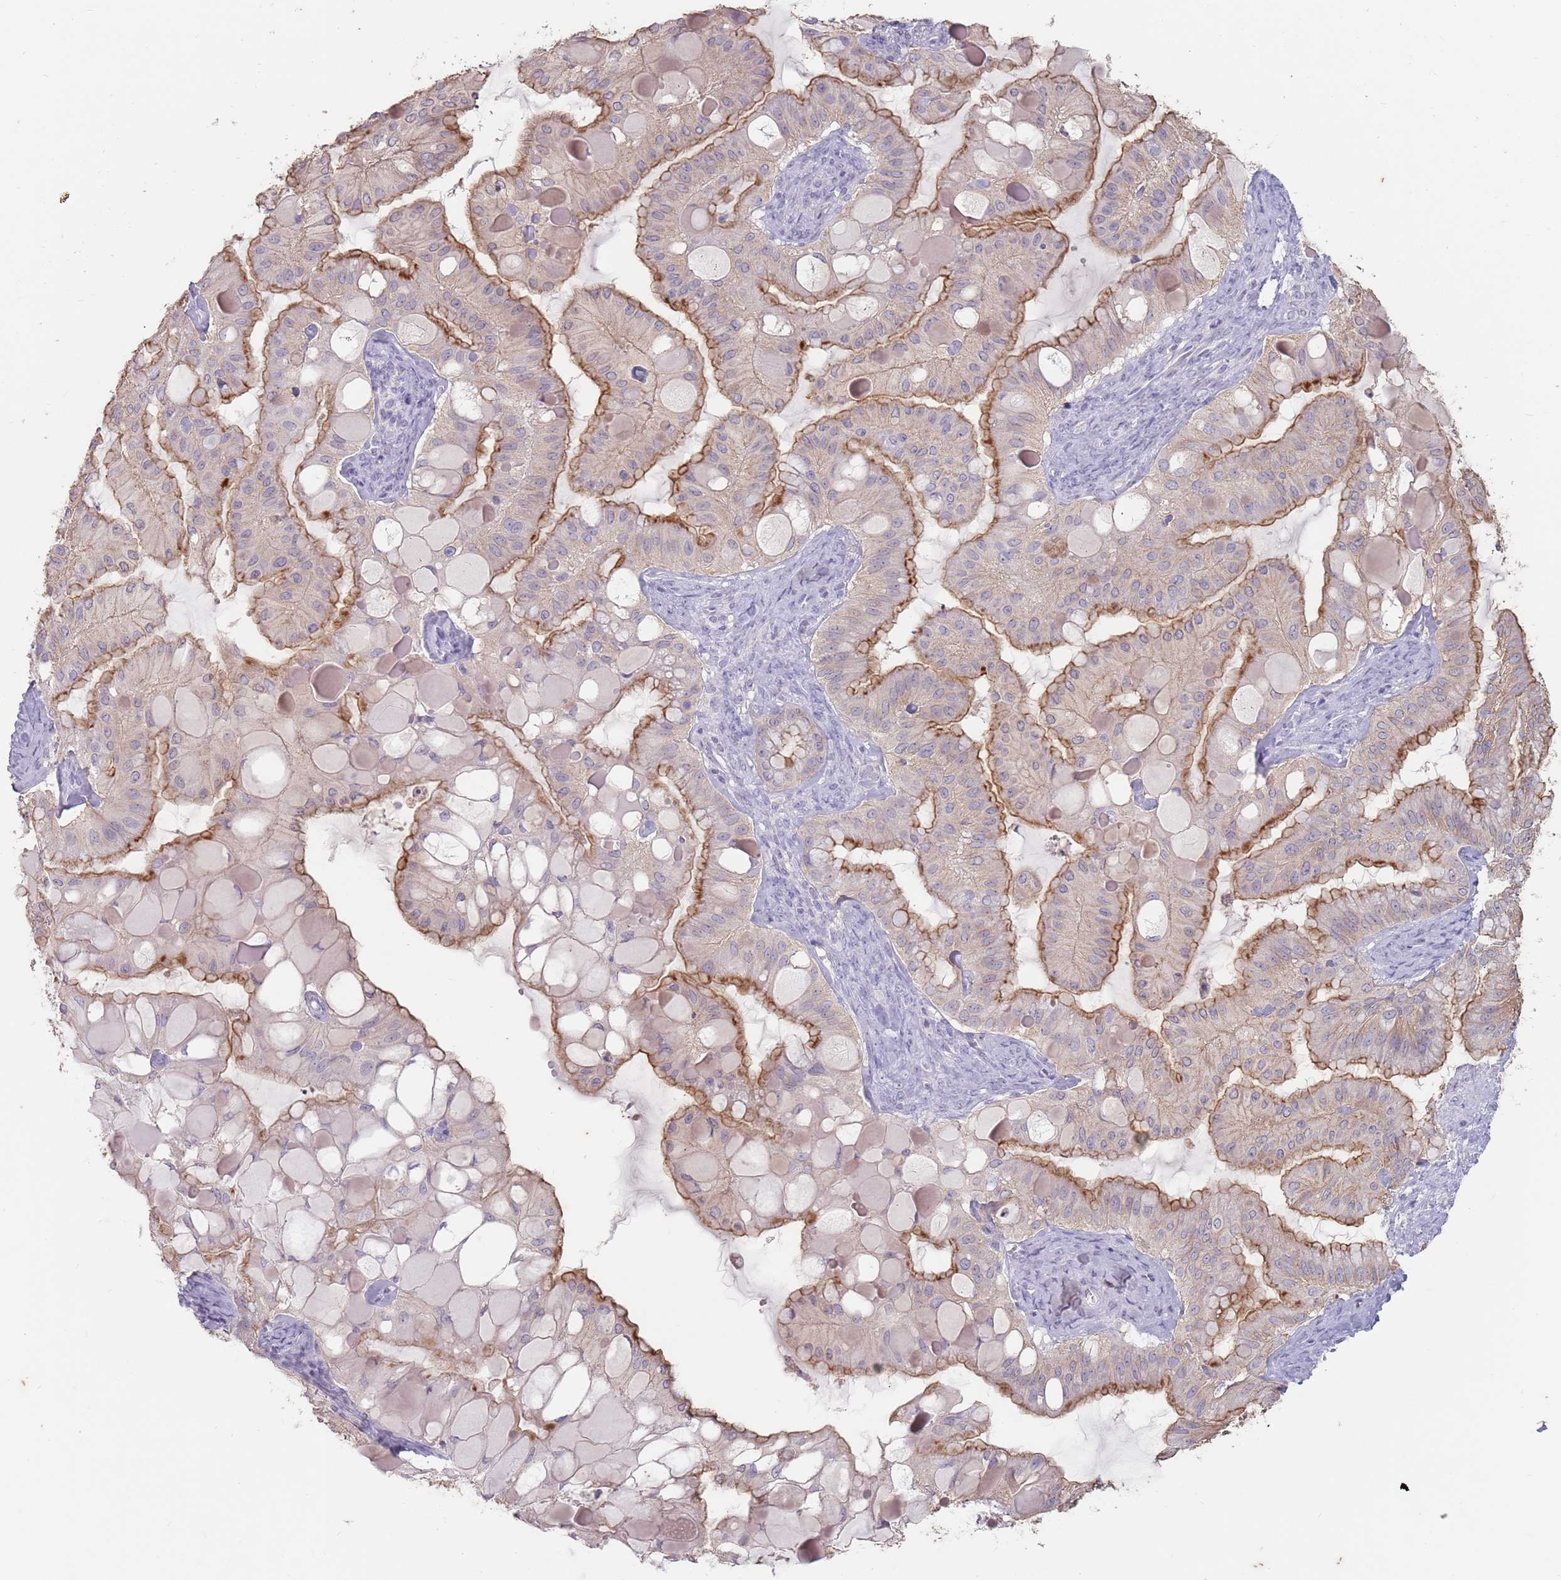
{"staining": {"intensity": "moderate", "quantity": "<25%", "location": "cytoplasmic/membranous"}, "tissue": "ovarian cancer", "cell_type": "Tumor cells", "image_type": "cancer", "snomed": [{"axis": "morphology", "description": "Cystadenocarcinoma, mucinous, NOS"}, {"axis": "topography", "description": "Ovary"}], "caption": "A histopathology image of ovarian cancer (mucinous cystadenocarcinoma) stained for a protein exhibits moderate cytoplasmic/membranous brown staining in tumor cells.", "gene": "STYK1", "patient": {"sex": "female", "age": 61}}